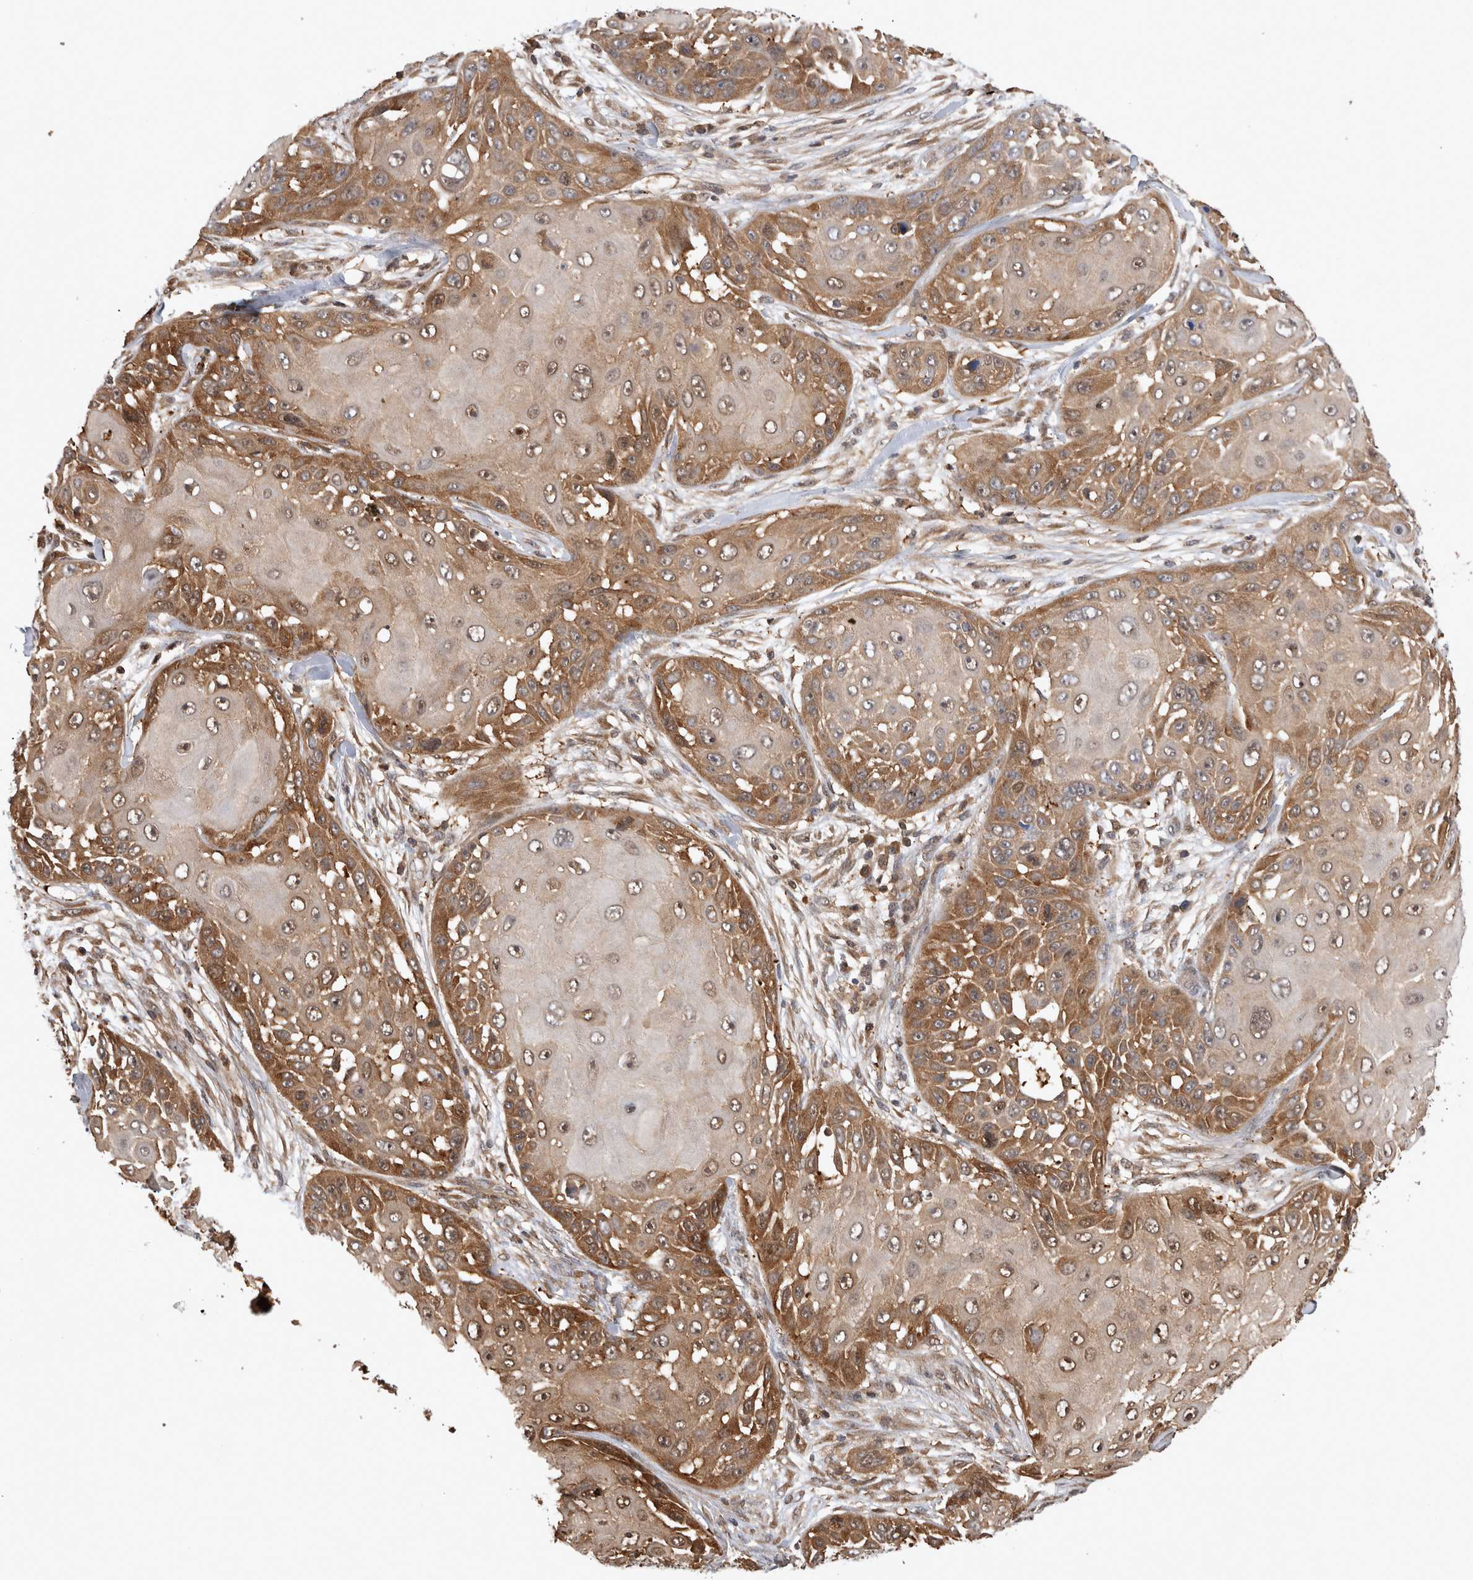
{"staining": {"intensity": "moderate", "quantity": ">75%", "location": "cytoplasmic/membranous,nuclear"}, "tissue": "skin cancer", "cell_type": "Tumor cells", "image_type": "cancer", "snomed": [{"axis": "morphology", "description": "Squamous cell carcinoma, NOS"}, {"axis": "topography", "description": "Skin"}], "caption": "Protein staining by IHC shows moderate cytoplasmic/membranous and nuclear staining in approximately >75% of tumor cells in squamous cell carcinoma (skin).", "gene": "ASTN2", "patient": {"sex": "female", "age": 44}}